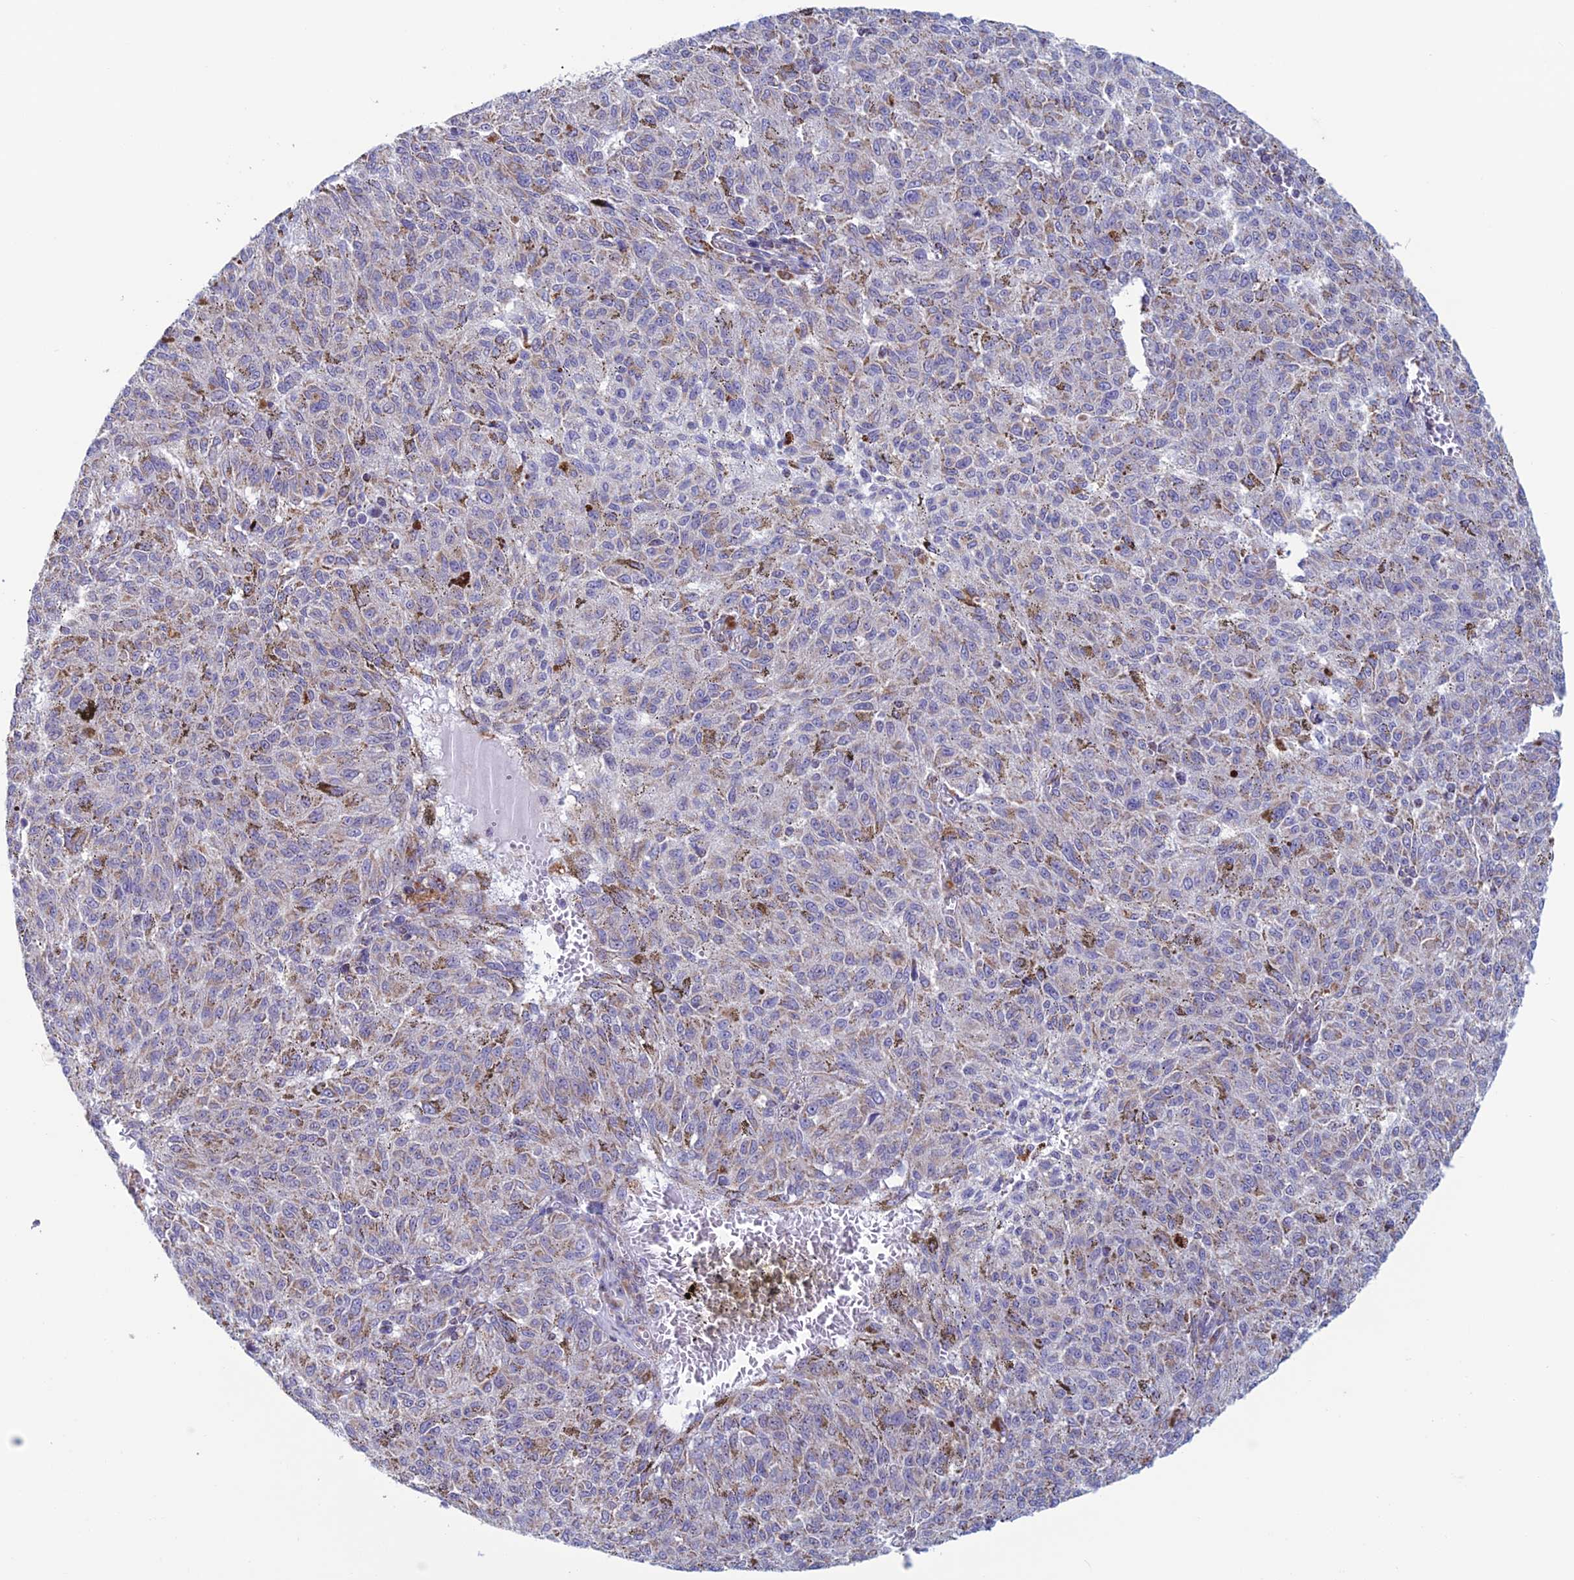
{"staining": {"intensity": "moderate", "quantity": "25%-75%", "location": "cytoplasmic/membranous"}, "tissue": "melanoma", "cell_type": "Tumor cells", "image_type": "cancer", "snomed": [{"axis": "morphology", "description": "Malignant melanoma, NOS"}, {"axis": "topography", "description": "Skin"}], "caption": "Approximately 25%-75% of tumor cells in human melanoma demonstrate moderate cytoplasmic/membranous protein staining as visualized by brown immunohistochemical staining.", "gene": "ZNG1B", "patient": {"sex": "female", "age": 72}}